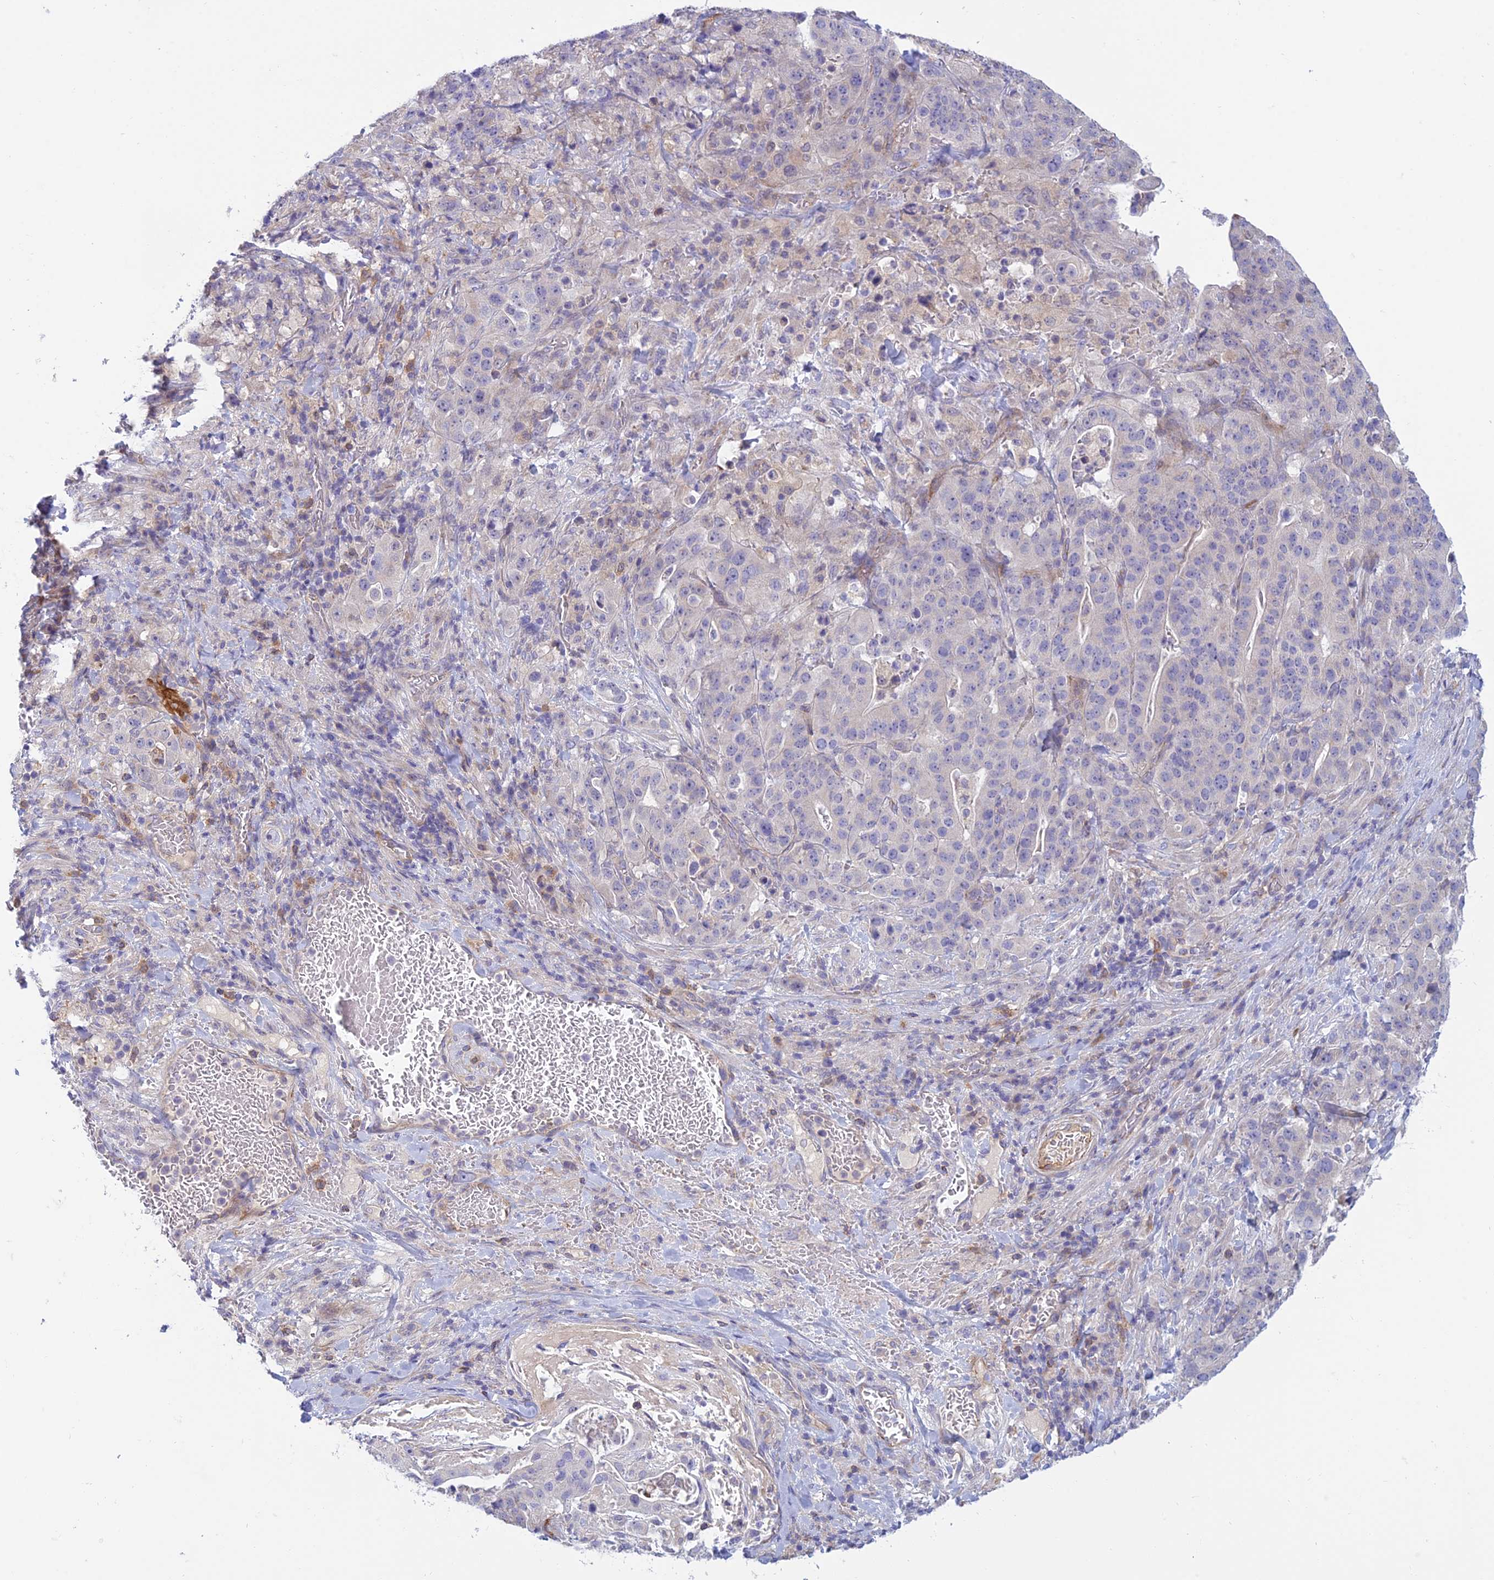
{"staining": {"intensity": "negative", "quantity": "none", "location": "none"}, "tissue": "stomach cancer", "cell_type": "Tumor cells", "image_type": "cancer", "snomed": [{"axis": "morphology", "description": "Adenocarcinoma, NOS"}, {"axis": "topography", "description": "Stomach"}], "caption": "A high-resolution histopathology image shows immunohistochemistry (IHC) staining of stomach cancer, which exhibits no significant positivity in tumor cells.", "gene": "DUS2", "patient": {"sex": "male", "age": 48}}